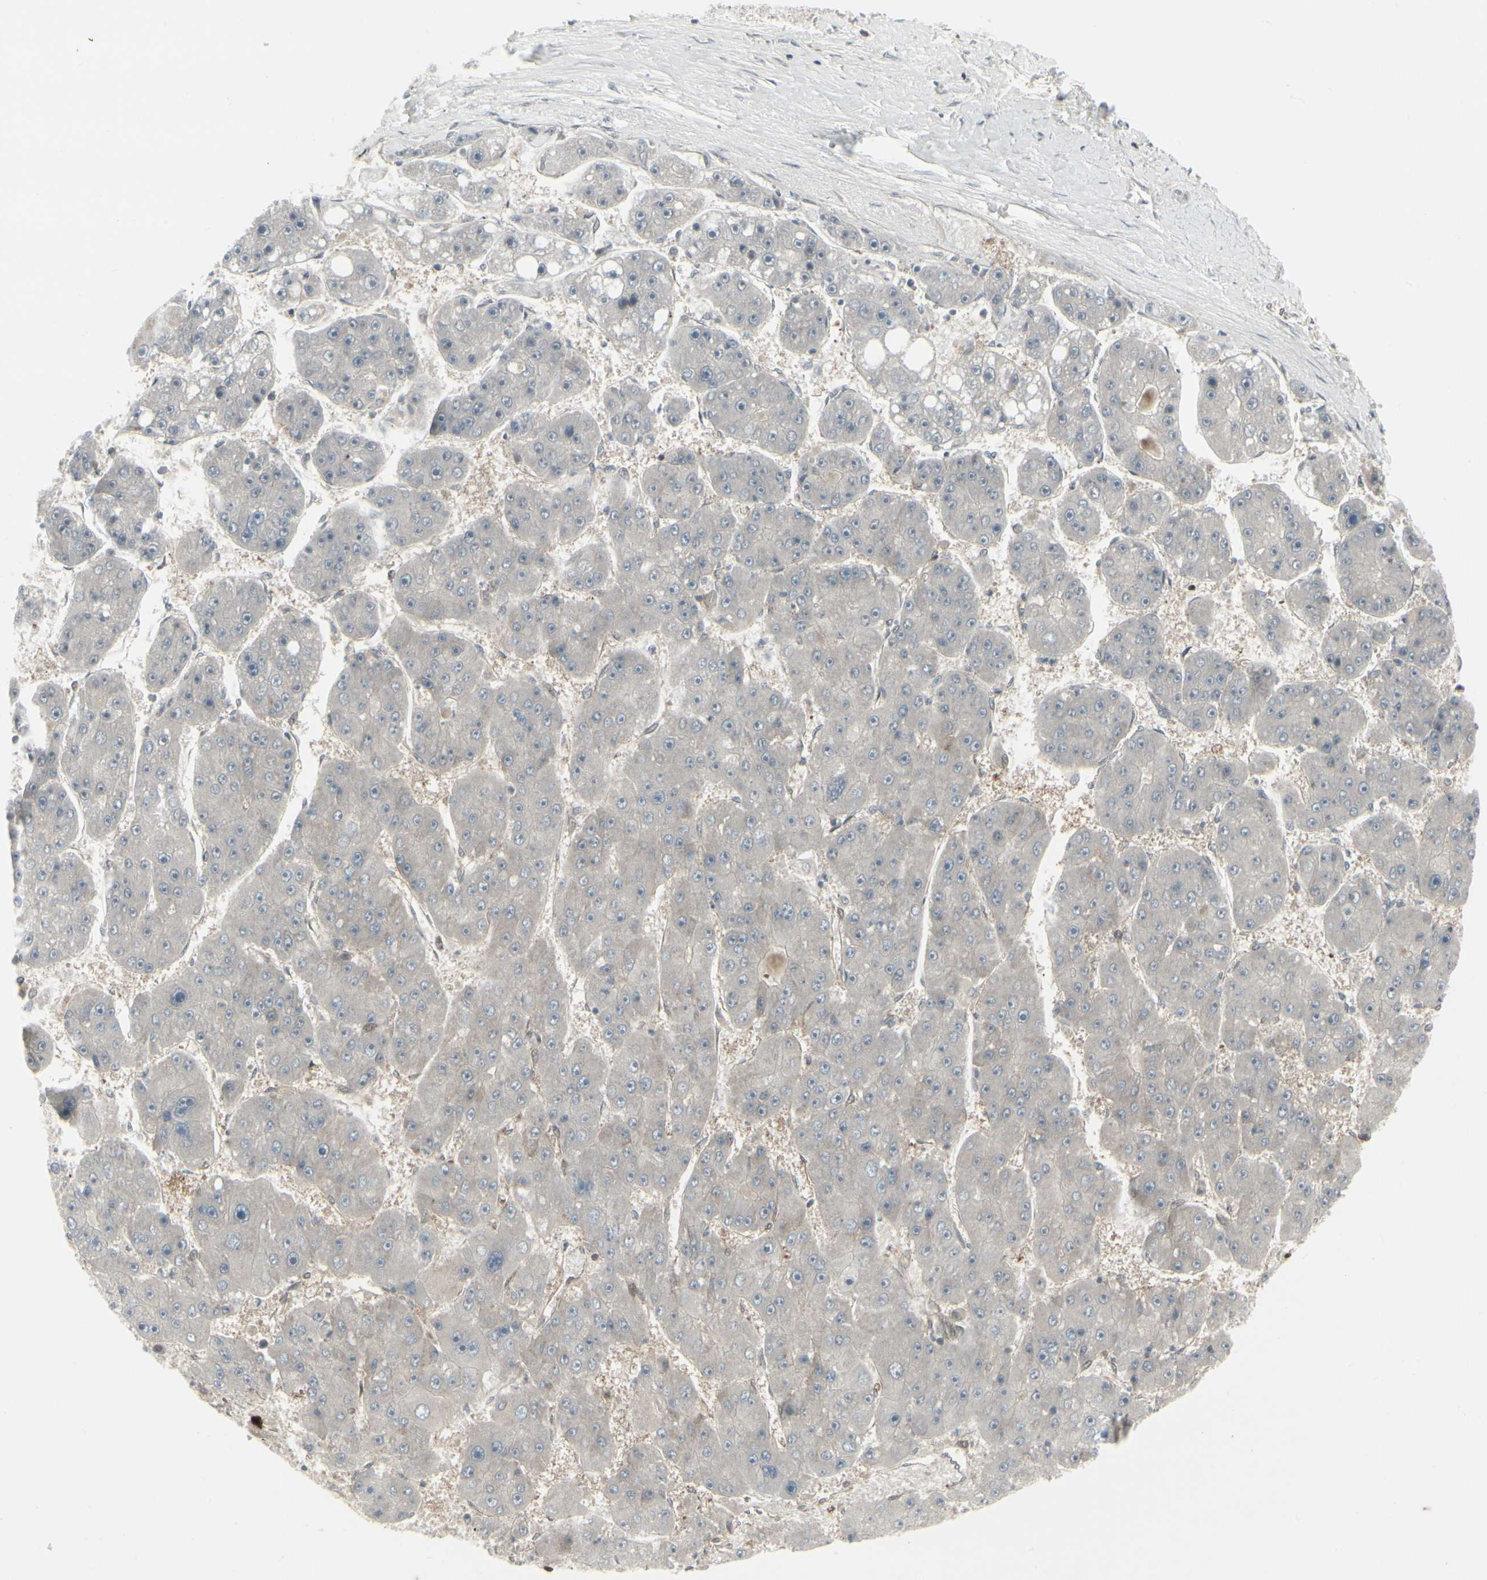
{"staining": {"intensity": "weak", "quantity": ">75%", "location": "cytoplasmic/membranous"}, "tissue": "liver cancer", "cell_type": "Tumor cells", "image_type": "cancer", "snomed": [{"axis": "morphology", "description": "Carcinoma, Hepatocellular, NOS"}, {"axis": "topography", "description": "Liver"}], "caption": "Liver cancer (hepatocellular carcinoma) stained with a protein marker shows weak staining in tumor cells.", "gene": "IGFBP6", "patient": {"sex": "female", "age": 61}}